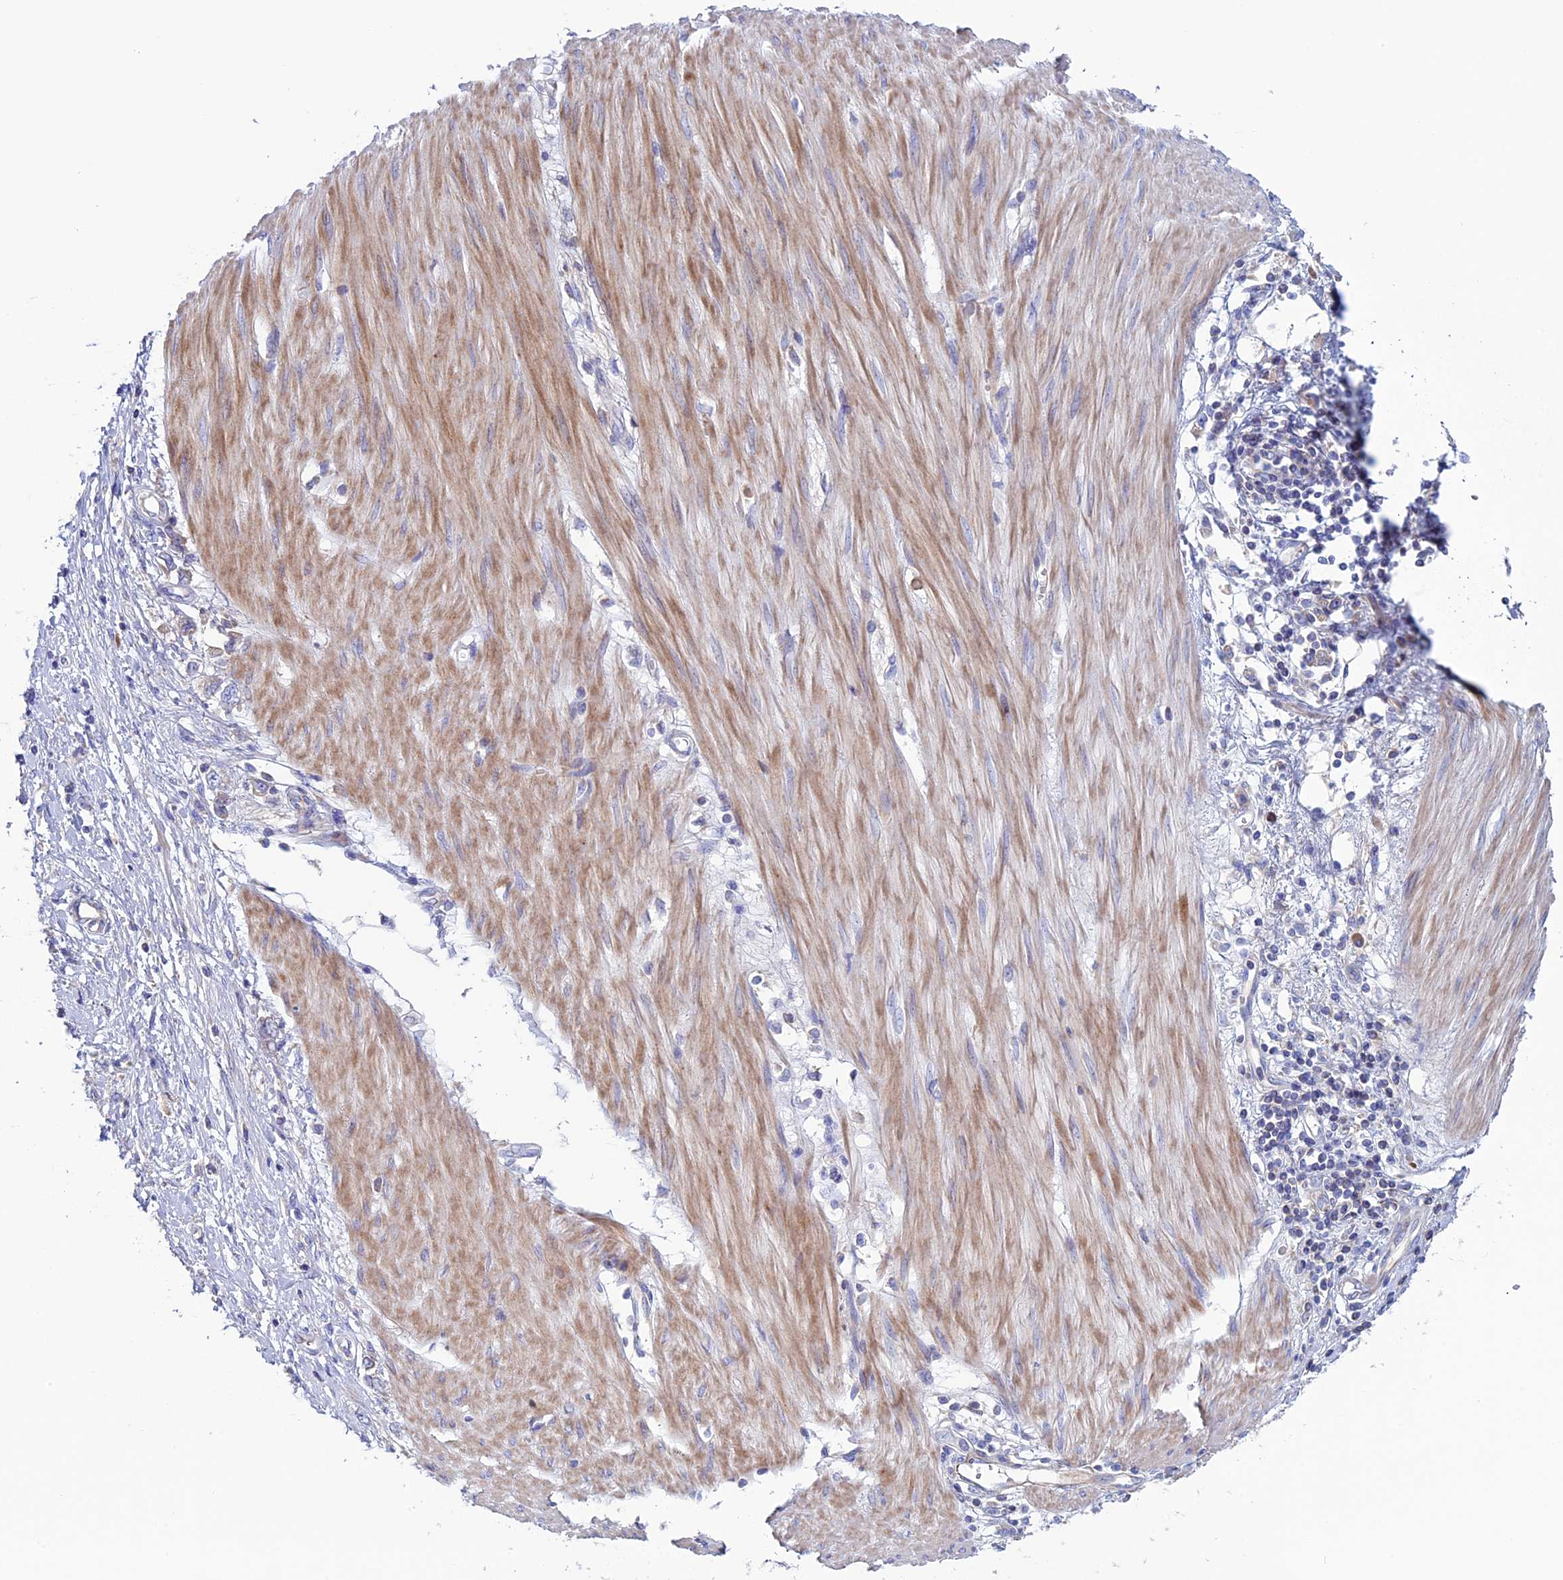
{"staining": {"intensity": "negative", "quantity": "none", "location": "none"}, "tissue": "stomach cancer", "cell_type": "Tumor cells", "image_type": "cancer", "snomed": [{"axis": "morphology", "description": "Adenocarcinoma, NOS"}, {"axis": "topography", "description": "Stomach"}], "caption": "Immunohistochemistry of human stomach adenocarcinoma reveals no positivity in tumor cells.", "gene": "SLC15A5", "patient": {"sex": "female", "age": 76}}